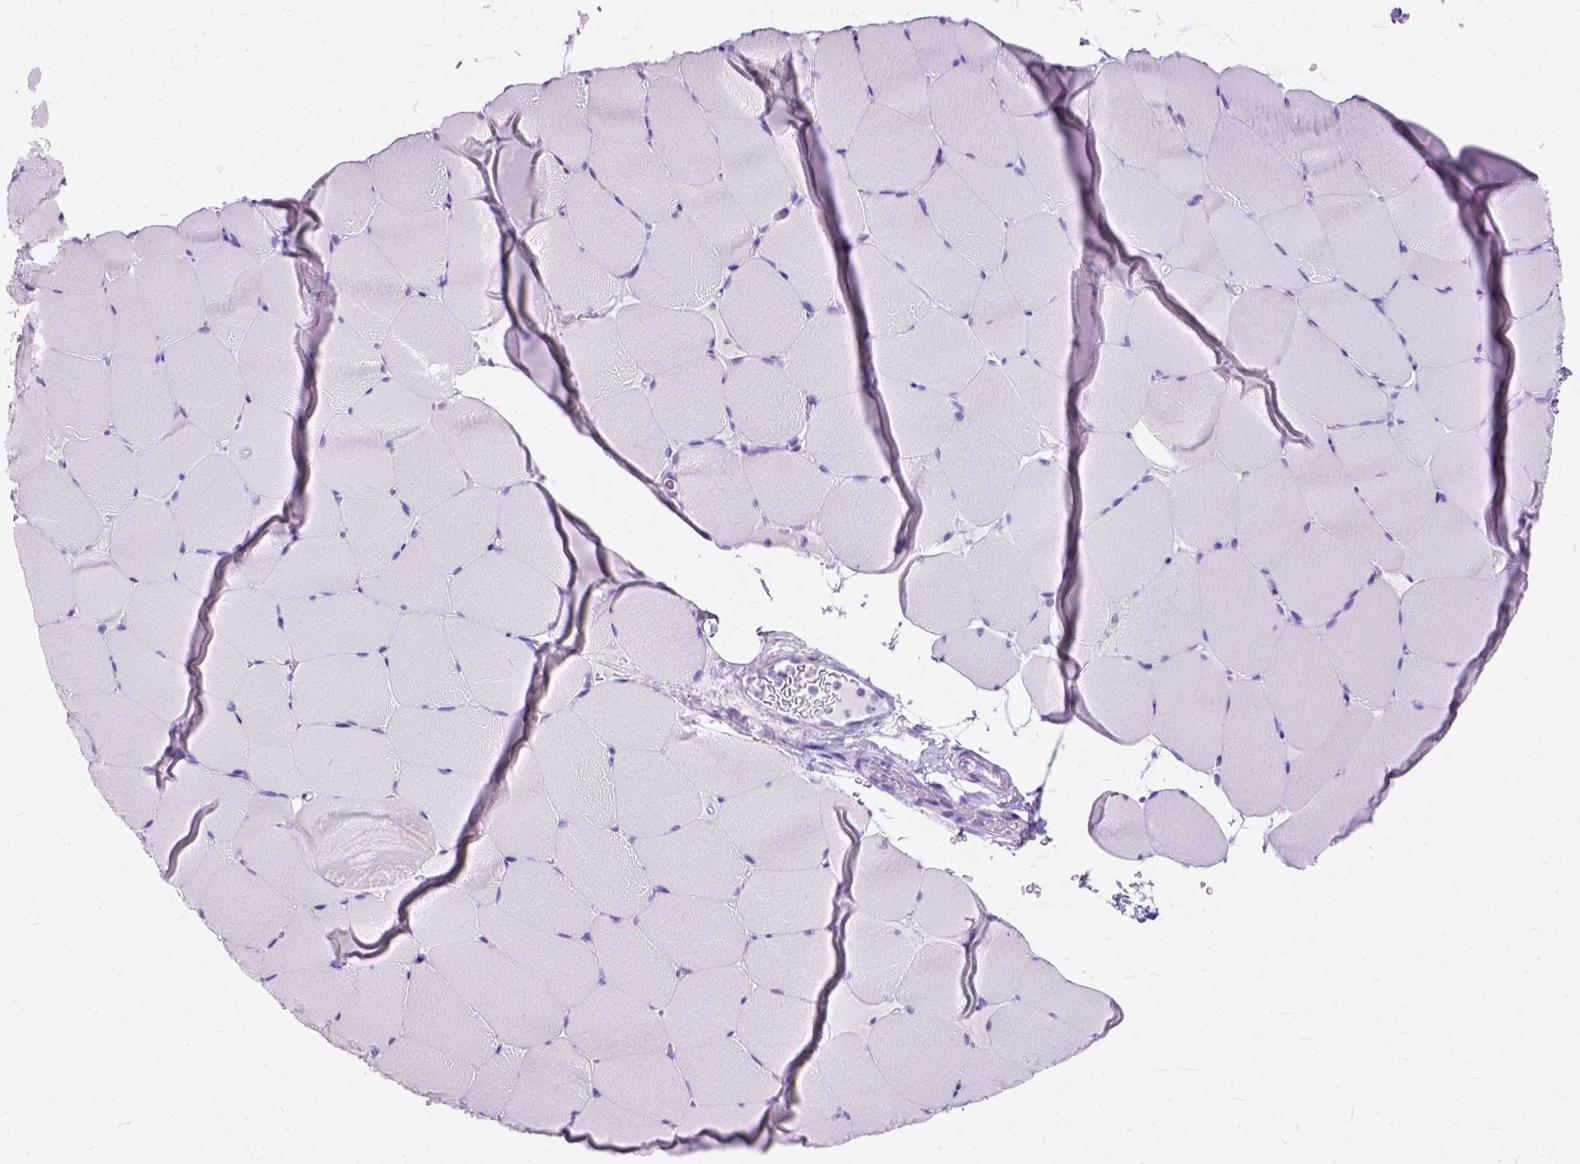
{"staining": {"intensity": "negative", "quantity": "none", "location": "none"}, "tissue": "skeletal muscle", "cell_type": "Myocytes", "image_type": "normal", "snomed": [{"axis": "morphology", "description": "Normal tissue, NOS"}, {"axis": "topography", "description": "Skeletal muscle"}], "caption": "IHC image of unremarkable human skeletal muscle stained for a protein (brown), which exhibits no staining in myocytes.", "gene": "C1QTNF3", "patient": {"sex": "female", "age": 37}}